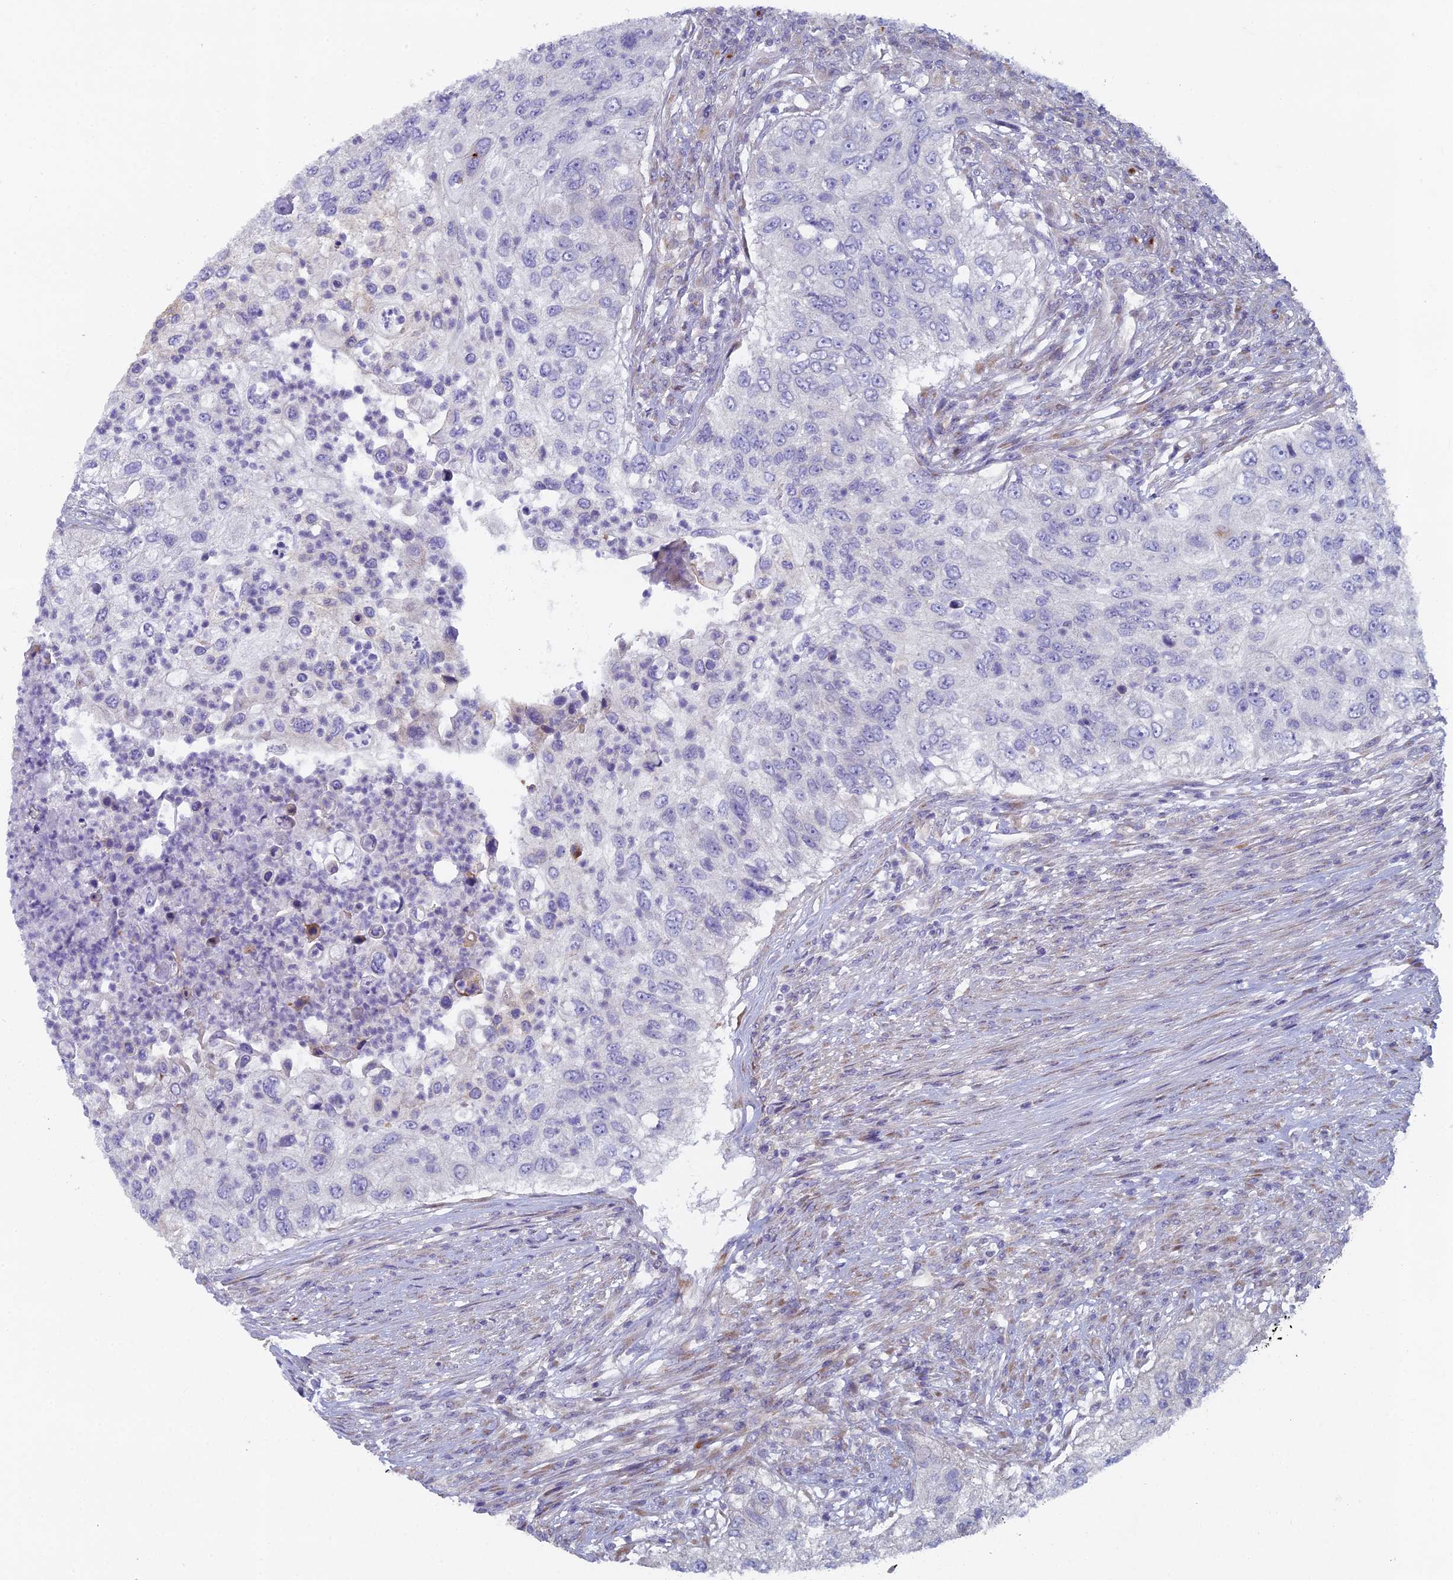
{"staining": {"intensity": "negative", "quantity": "none", "location": "none"}, "tissue": "urothelial cancer", "cell_type": "Tumor cells", "image_type": "cancer", "snomed": [{"axis": "morphology", "description": "Urothelial carcinoma, High grade"}, {"axis": "topography", "description": "Urinary bladder"}], "caption": "Protein analysis of urothelial cancer displays no significant expression in tumor cells.", "gene": "B9D2", "patient": {"sex": "female", "age": 60}}